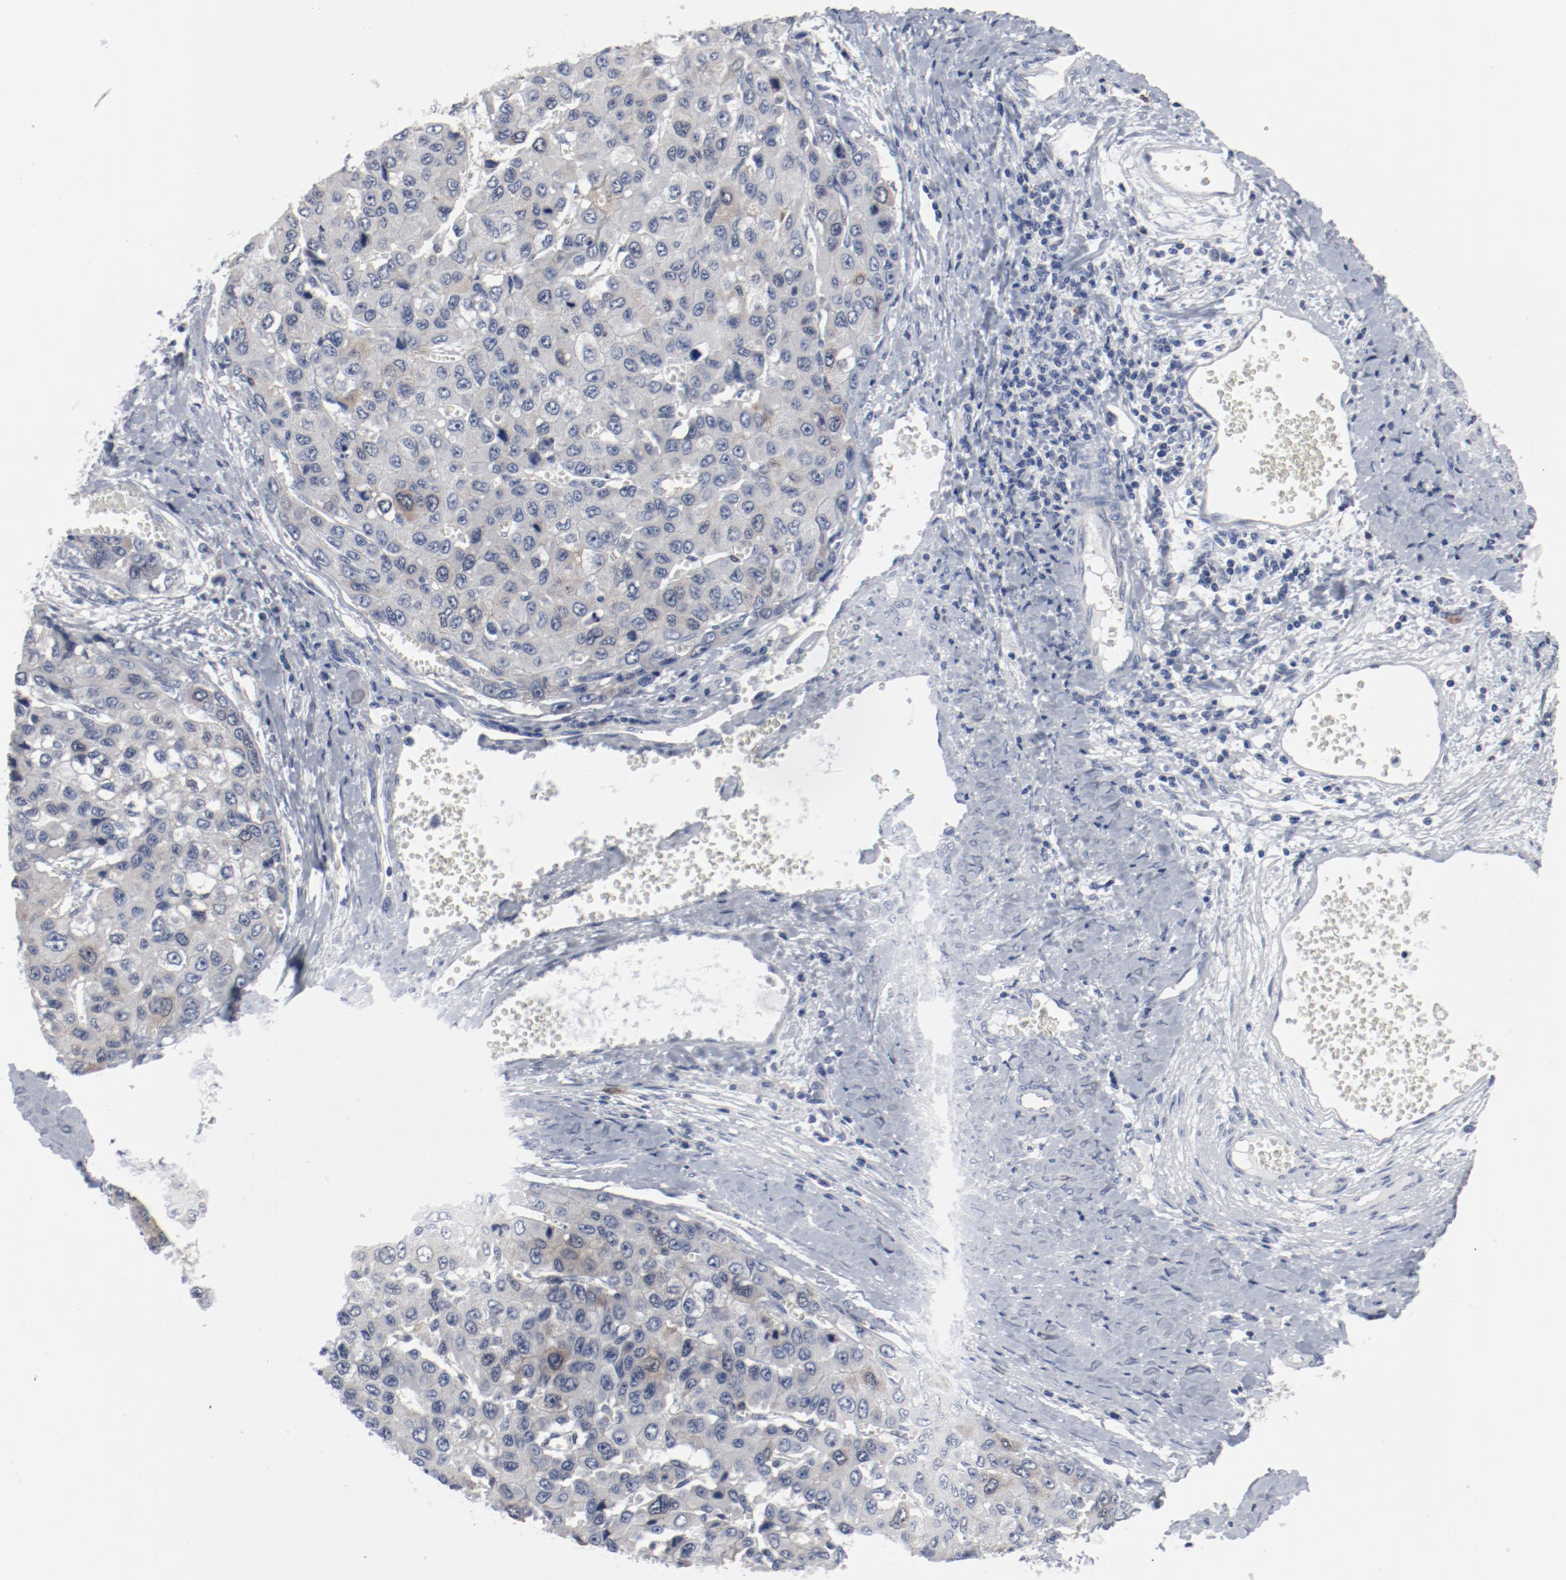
{"staining": {"intensity": "weak", "quantity": "<25%", "location": "cytoplasmic/membranous"}, "tissue": "liver cancer", "cell_type": "Tumor cells", "image_type": "cancer", "snomed": [{"axis": "morphology", "description": "Carcinoma, Hepatocellular, NOS"}, {"axis": "topography", "description": "Liver"}], "caption": "This is an IHC photomicrograph of human liver cancer (hepatocellular carcinoma). There is no expression in tumor cells.", "gene": "CDK1", "patient": {"sex": "female", "age": 66}}